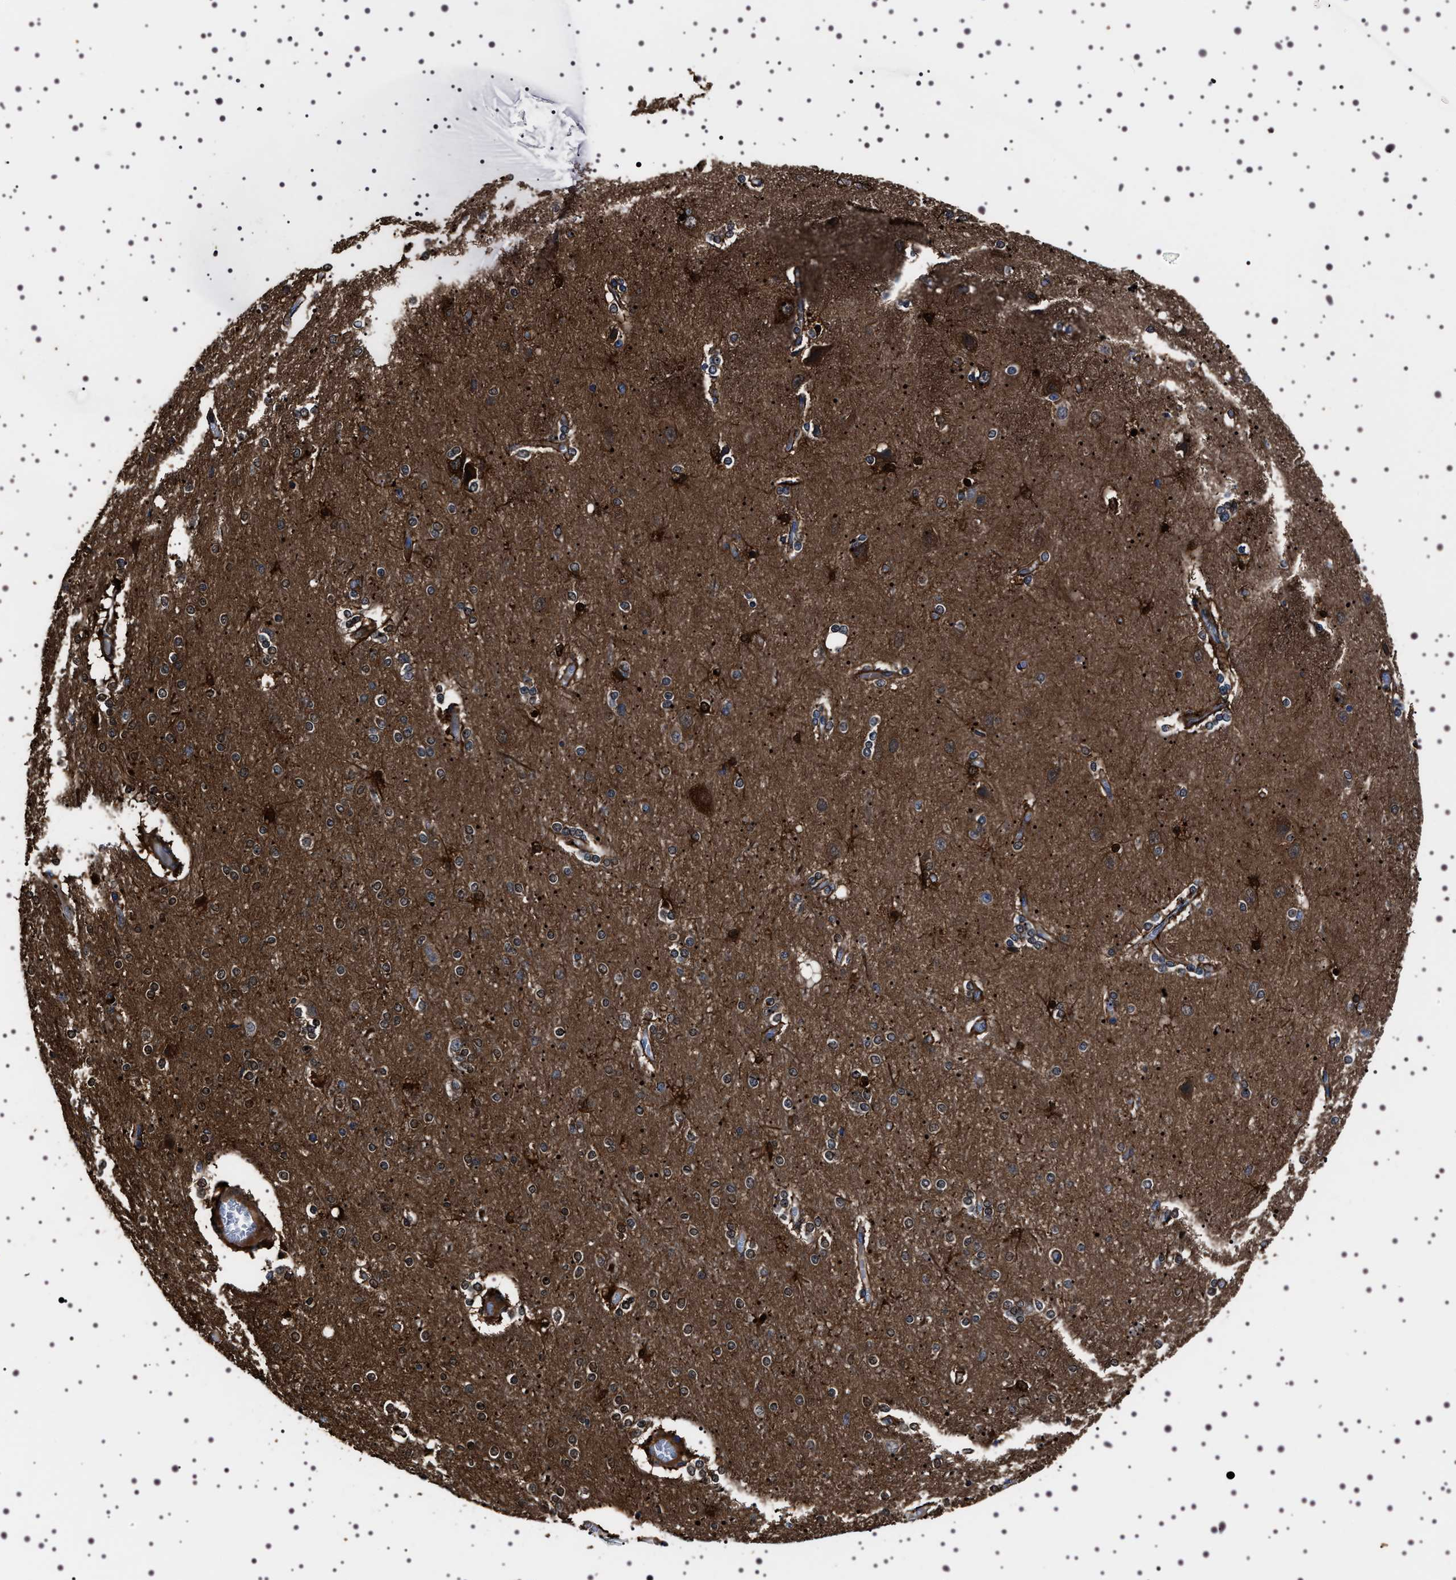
{"staining": {"intensity": "moderate", "quantity": ">75%", "location": "cytoplasmic/membranous"}, "tissue": "cerebral cortex", "cell_type": "Endothelial cells", "image_type": "normal", "snomed": [{"axis": "morphology", "description": "Normal tissue, NOS"}, {"axis": "topography", "description": "Cerebral cortex"}], "caption": "Immunohistochemical staining of normal cerebral cortex exhibits moderate cytoplasmic/membranous protein expression in approximately >75% of endothelial cells.", "gene": "WDR1", "patient": {"sex": "female", "age": 54}}